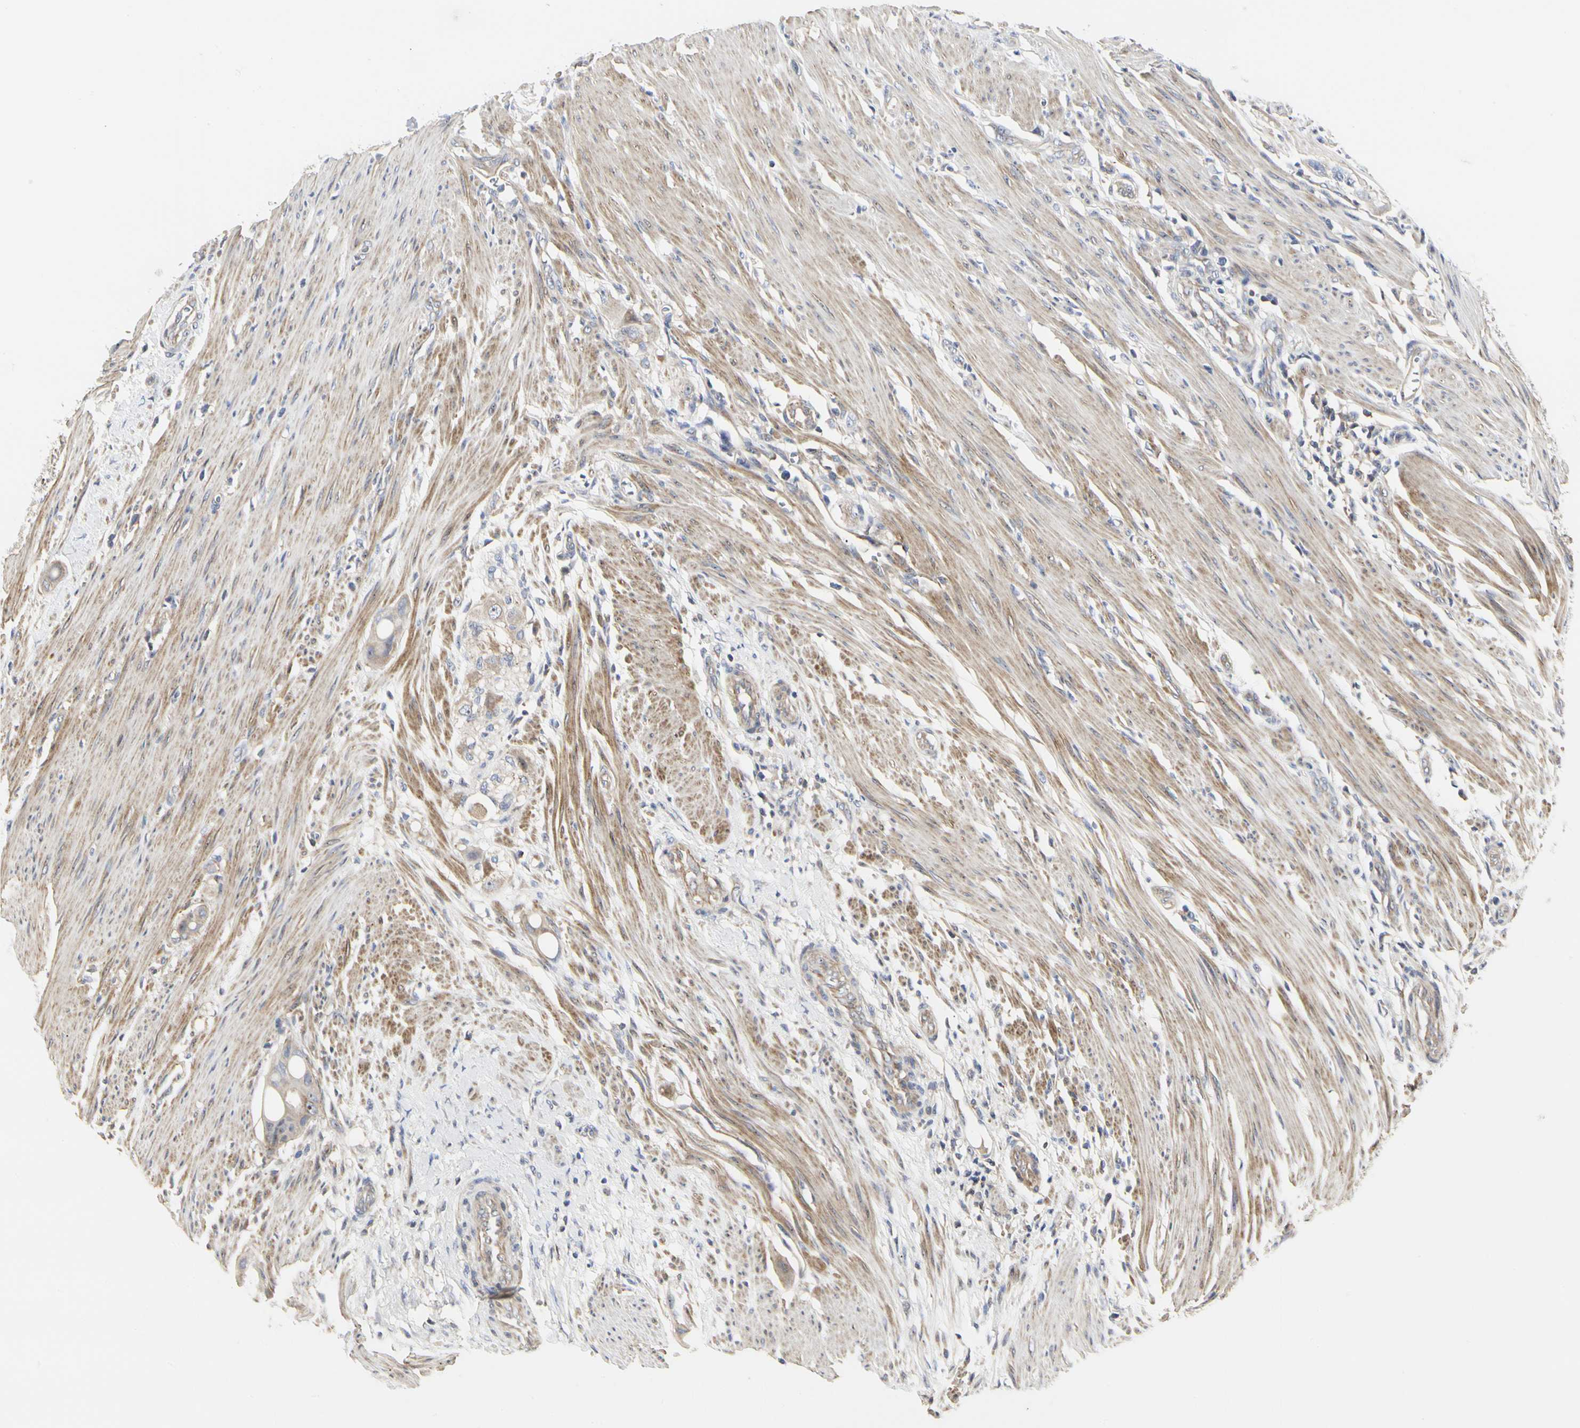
{"staining": {"intensity": "weak", "quantity": "25%-75%", "location": "cytoplasmic/membranous"}, "tissue": "colorectal cancer", "cell_type": "Tumor cells", "image_type": "cancer", "snomed": [{"axis": "morphology", "description": "Adenocarcinoma, NOS"}, {"axis": "topography", "description": "Colon"}], "caption": "Protein analysis of colorectal cancer tissue displays weak cytoplasmic/membranous staining in approximately 25%-75% of tumor cells.", "gene": "SHANK2", "patient": {"sex": "female", "age": 57}}